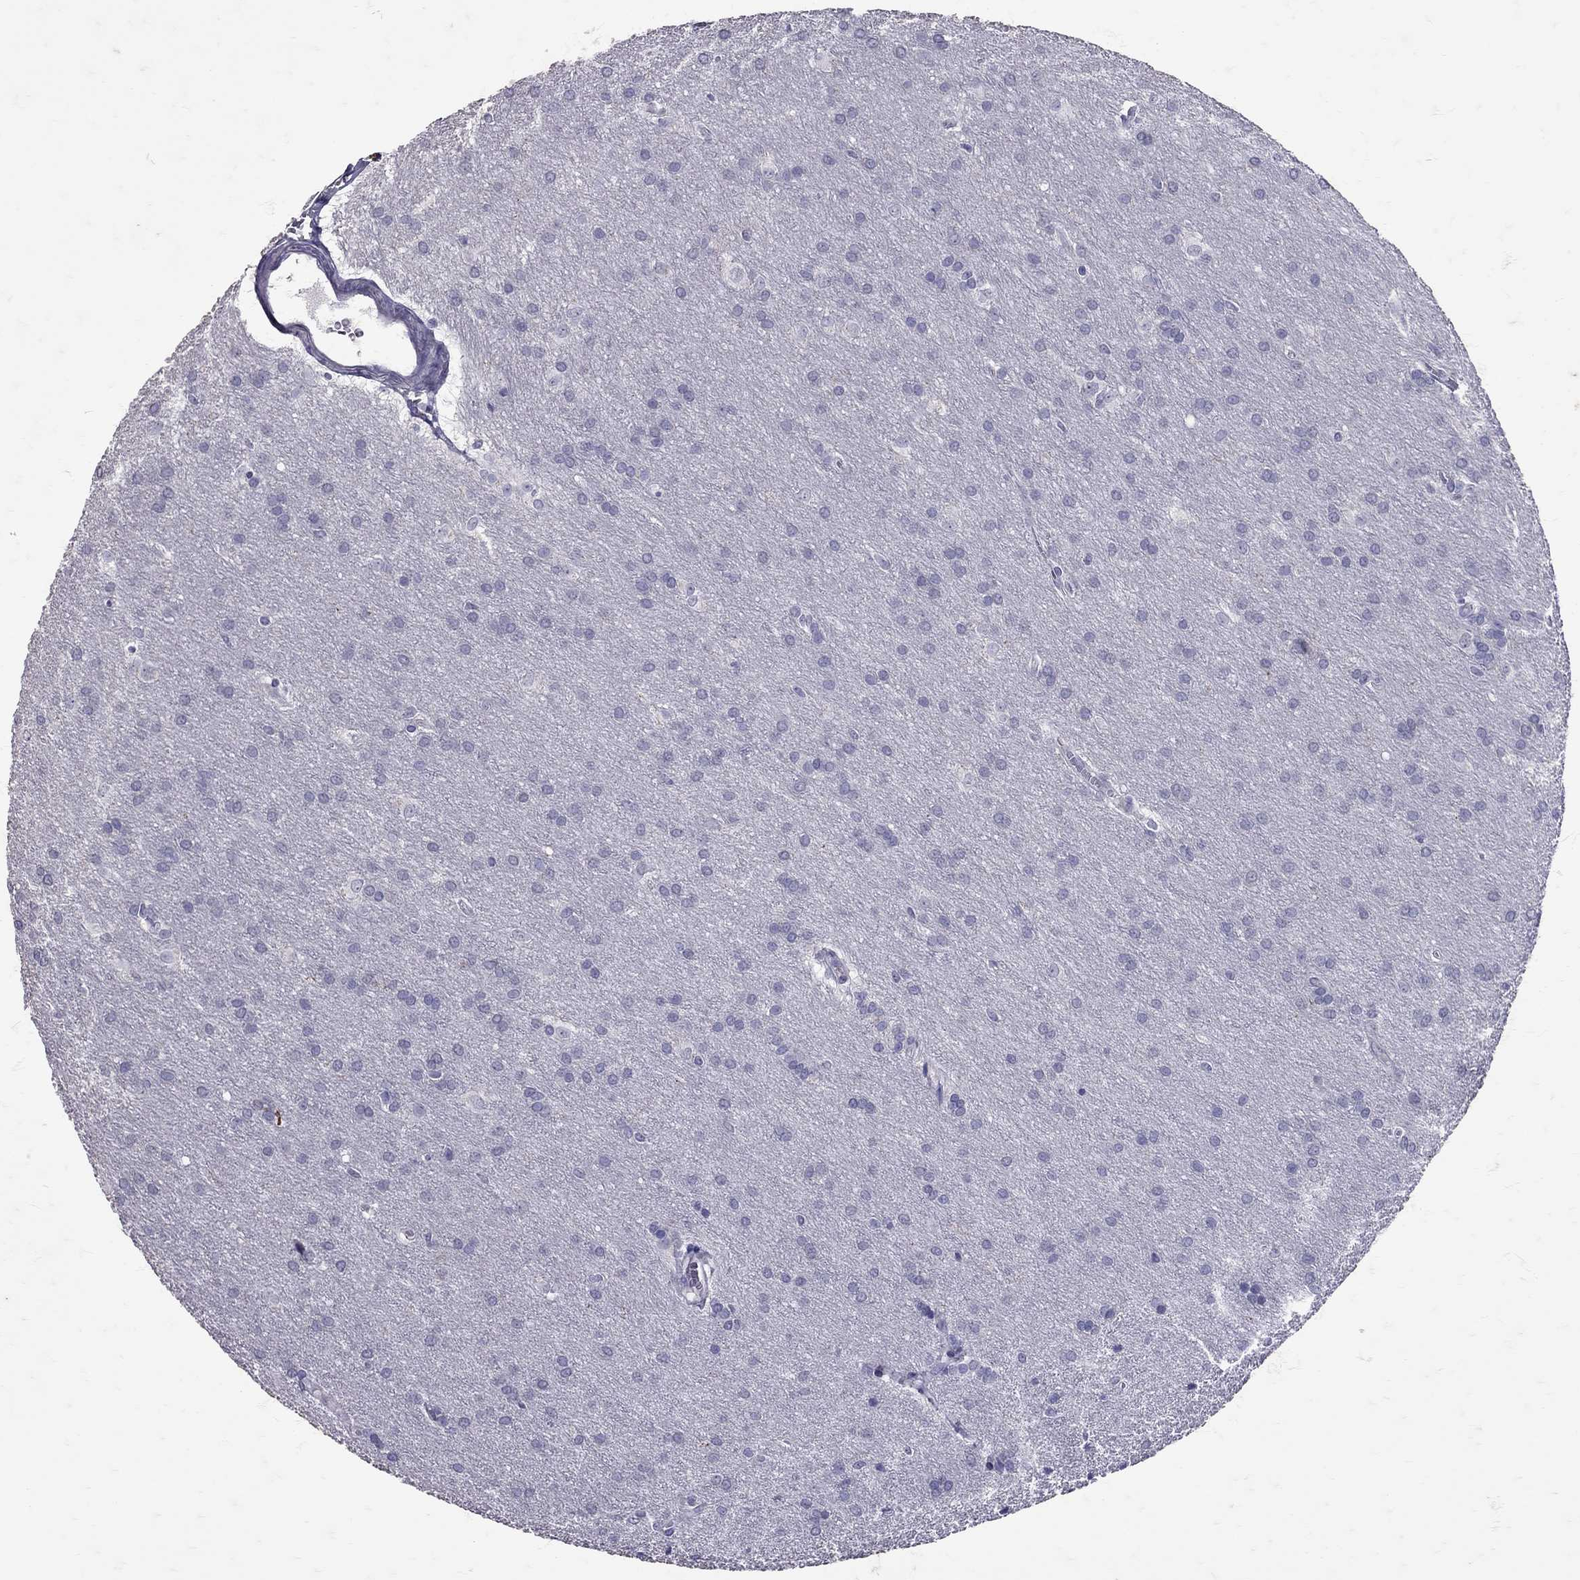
{"staining": {"intensity": "negative", "quantity": "none", "location": "none"}, "tissue": "glioma", "cell_type": "Tumor cells", "image_type": "cancer", "snomed": [{"axis": "morphology", "description": "Glioma, malignant, Low grade"}, {"axis": "topography", "description": "Brain"}], "caption": "The photomicrograph reveals no staining of tumor cells in low-grade glioma (malignant). (DAB immunohistochemistry (IHC), high magnification).", "gene": "SST", "patient": {"sex": "female", "age": 32}}